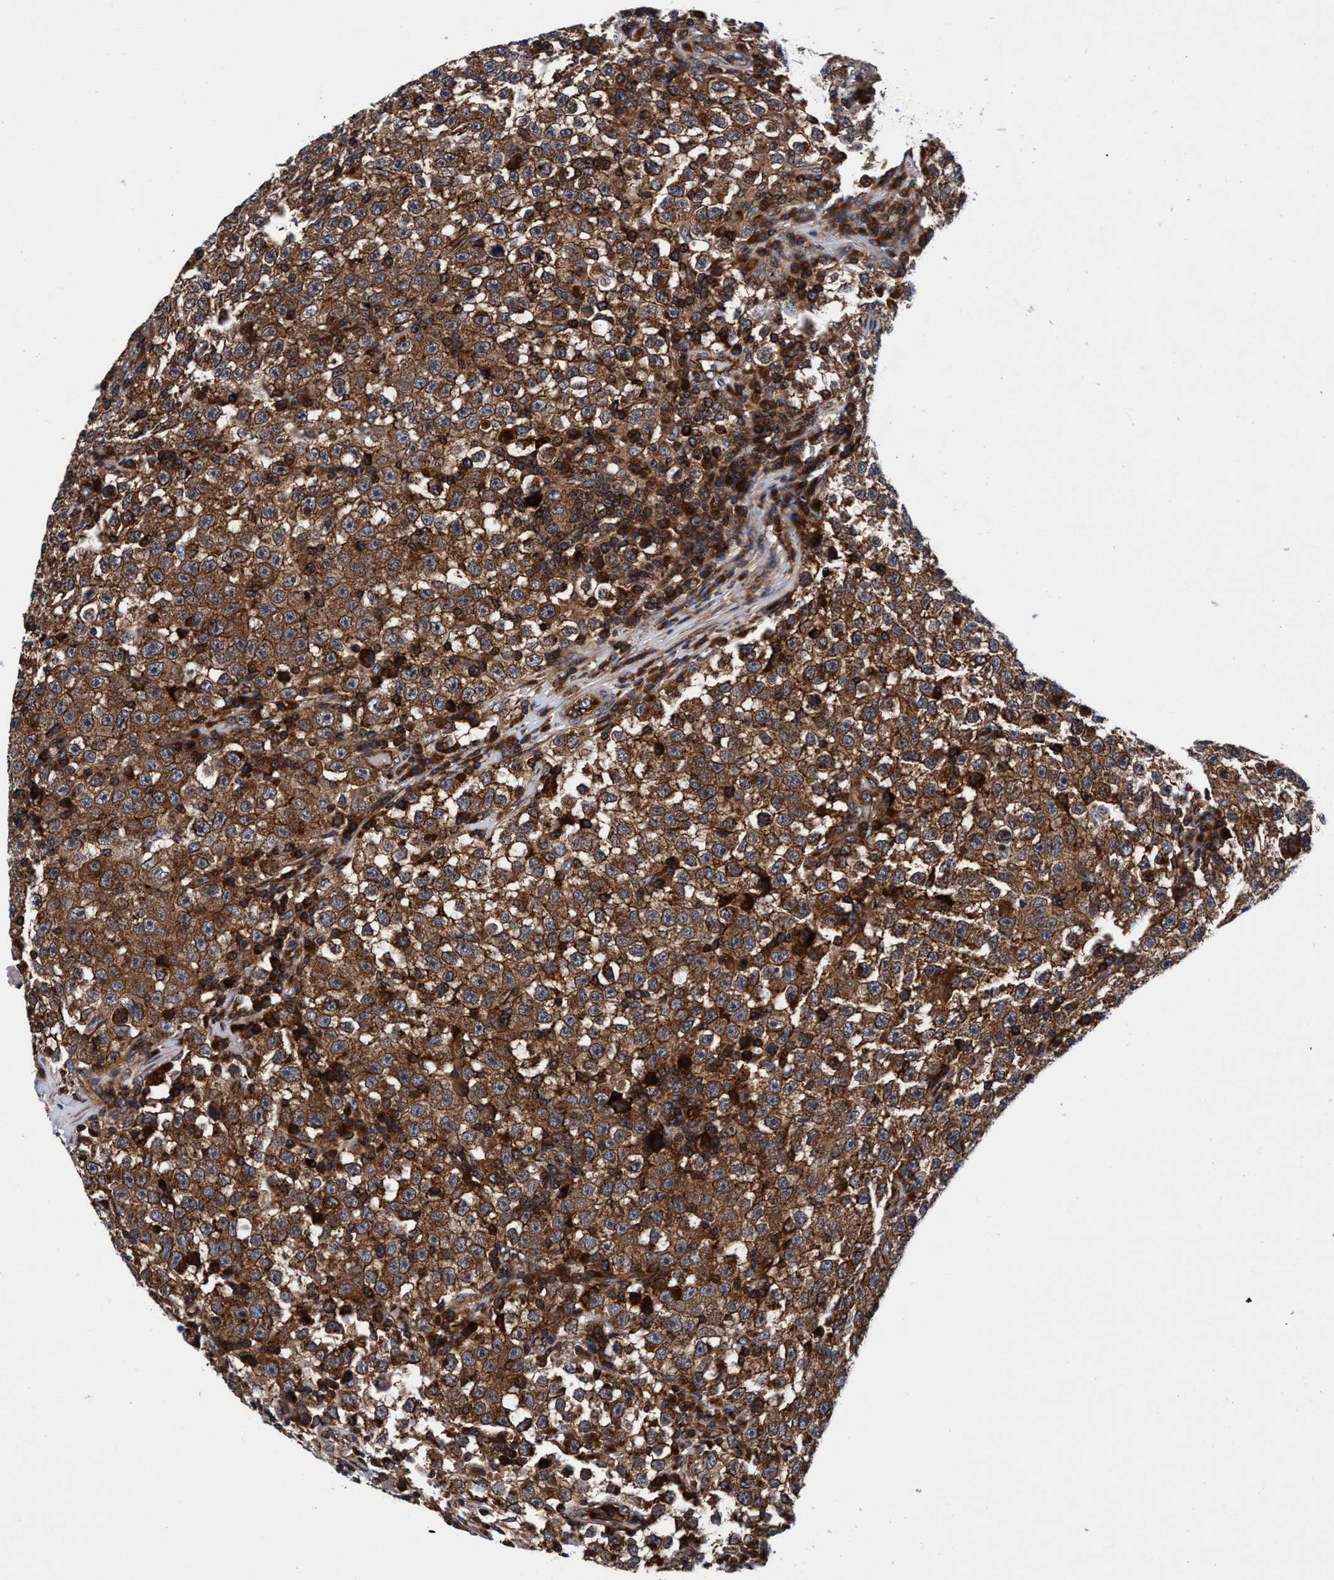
{"staining": {"intensity": "strong", "quantity": ">75%", "location": "cytoplasmic/membranous"}, "tissue": "testis cancer", "cell_type": "Tumor cells", "image_type": "cancer", "snomed": [{"axis": "morphology", "description": "Seminoma, NOS"}, {"axis": "topography", "description": "Testis"}], "caption": "A histopathology image of human testis cancer stained for a protein shows strong cytoplasmic/membranous brown staining in tumor cells. The staining was performed using DAB to visualize the protein expression in brown, while the nuclei were stained in blue with hematoxylin (Magnification: 20x).", "gene": "MCM3AP", "patient": {"sex": "male", "age": 22}}